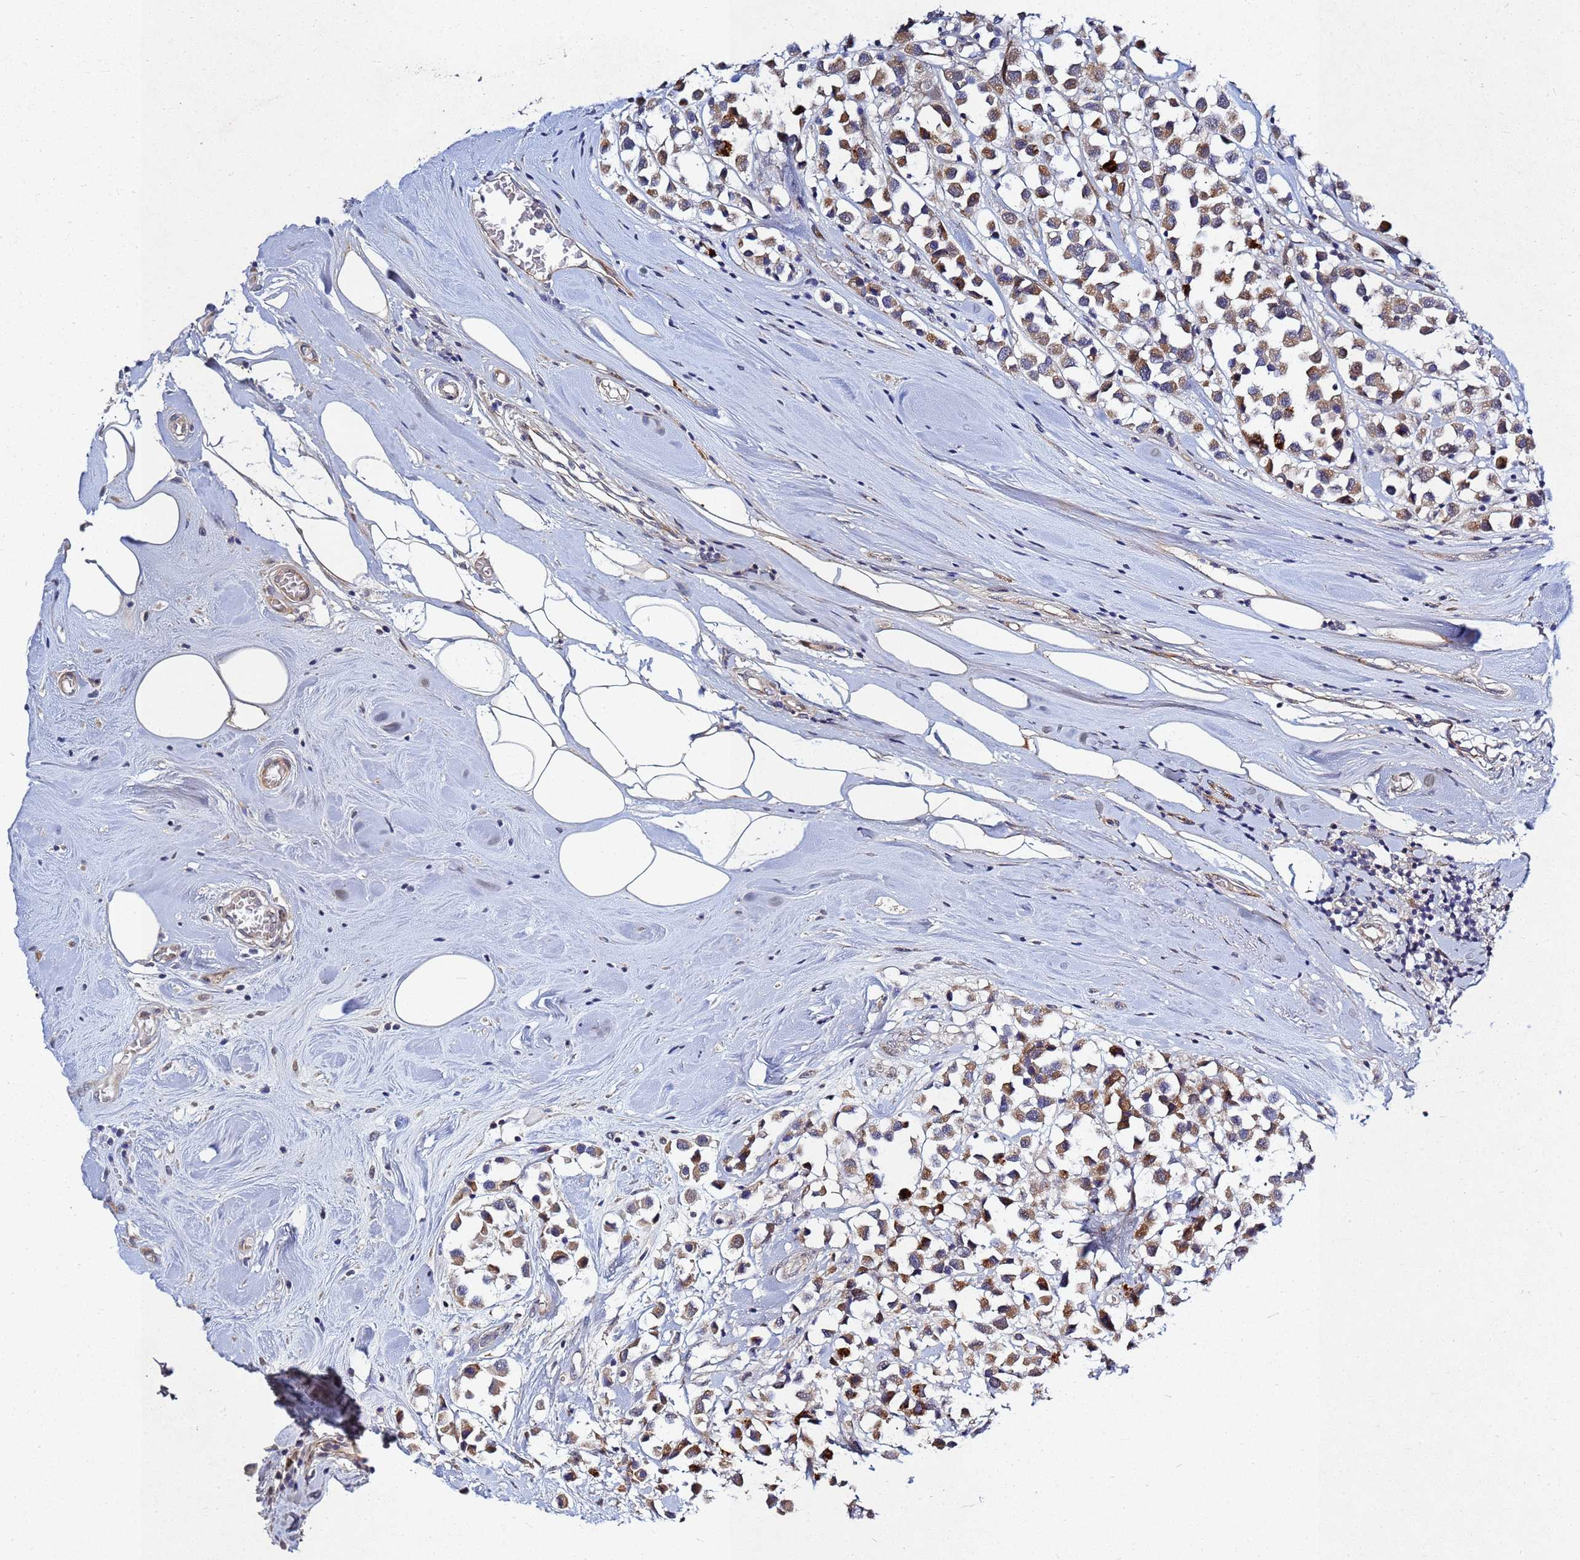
{"staining": {"intensity": "moderate", "quantity": ">75%", "location": "cytoplasmic/membranous"}, "tissue": "breast cancer", "cell_type": "Tumor cells", "image_type": "cancer", "snomed": [{"axis": "morphology", "description": "Duct carcinoma"}, {"axis": "topography", "description": "Breast"}], "caption": "Breast cancer stained with immunohistochemistry (IHC) demonstrates moderate cytoplasmic/membranous positivity in about >75% of tumor cells.", "gene": "TNPO2", "patient": {"sex": "female", "age": 61}}